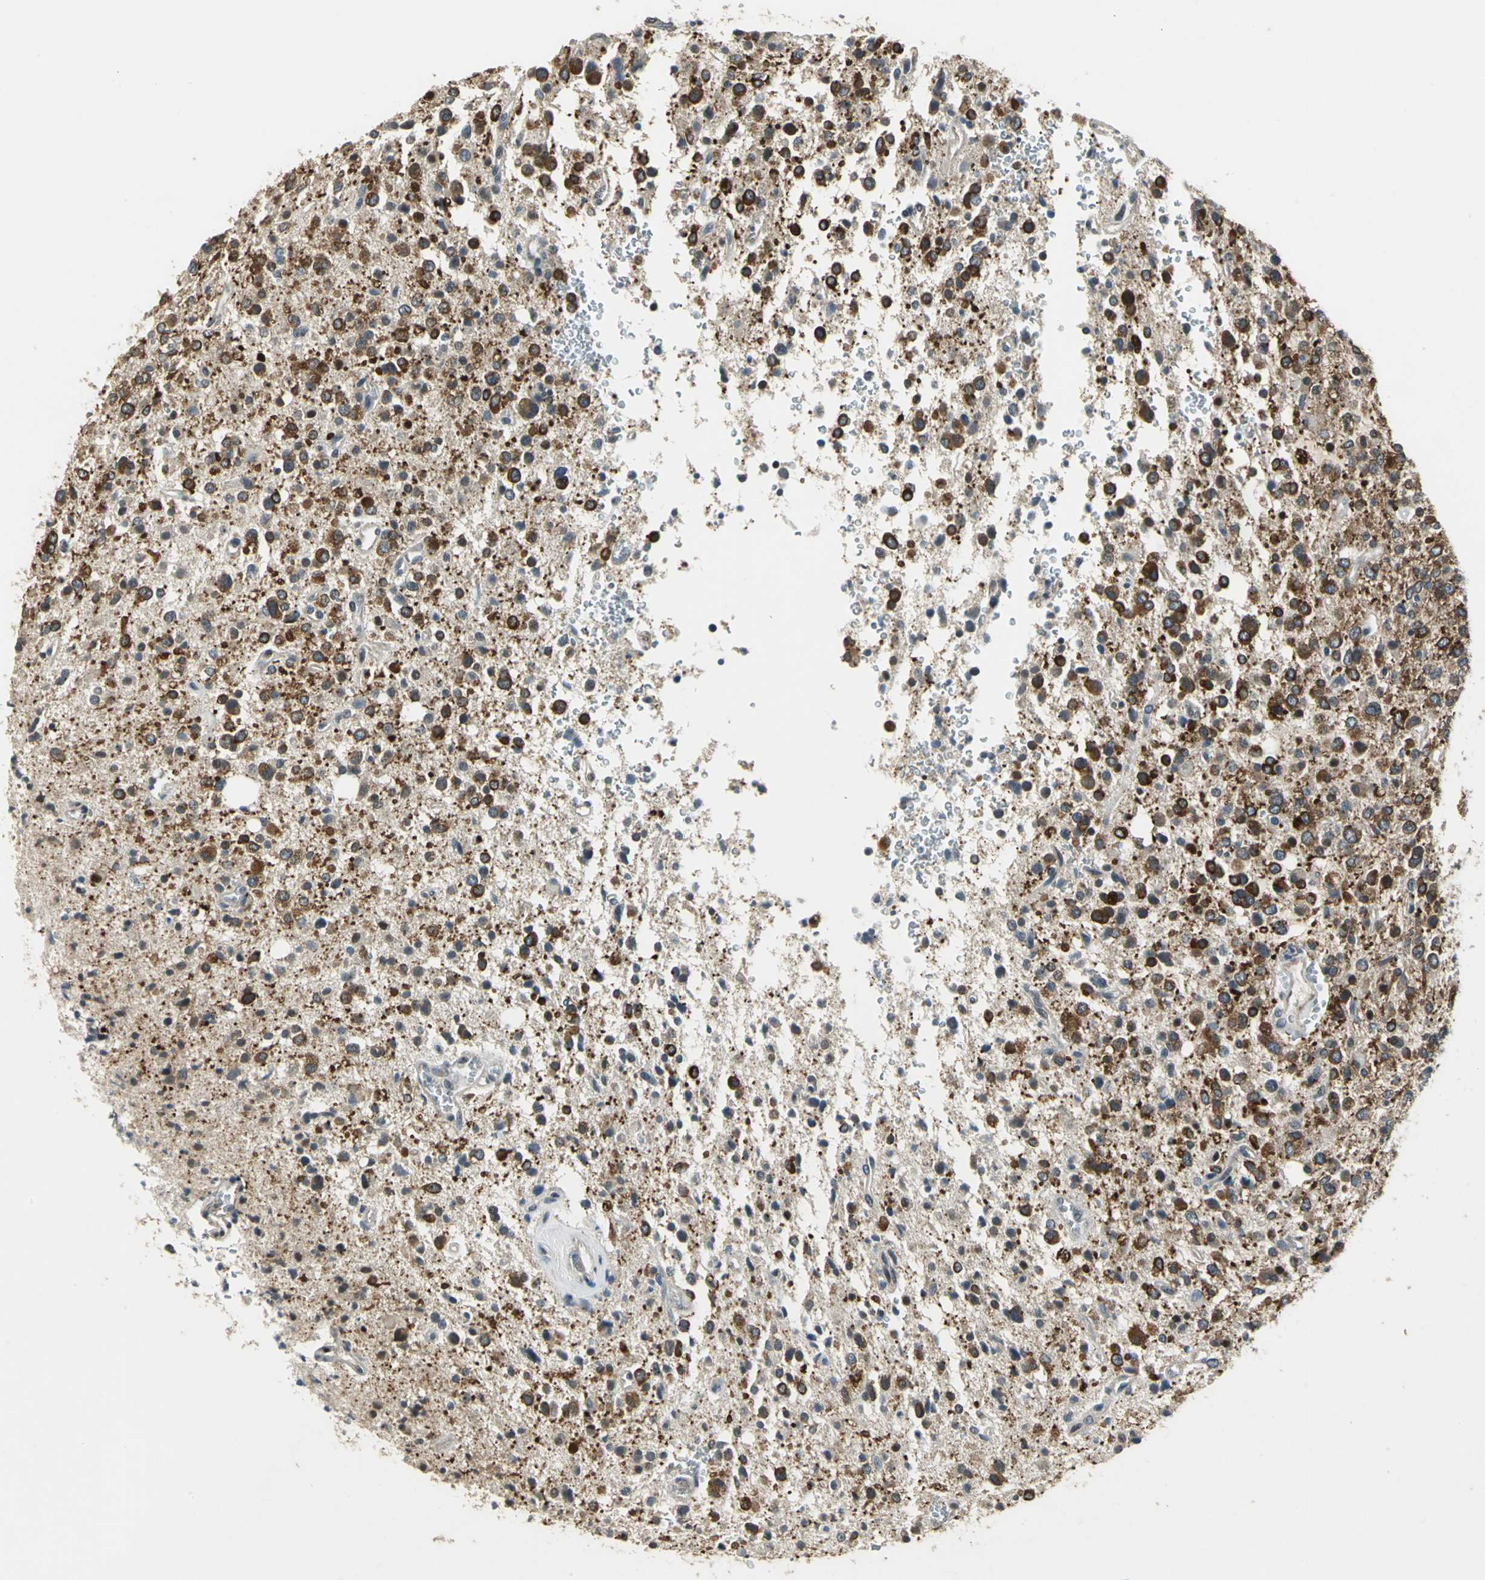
{"staining": {"intensity": "strong", "quantity": ">75%", "location": "cytoplasmic/membranous"}, "tissue": "glioma", "cell_type": "Tumor cells", "image_type": "cancer", "snomed": [{"axis": "morphology", "description": "Glioma, malignant, High grade"}, {"axis": "topography", "description": "Brain"}], "caption": "Immunohistochemical staining of human glioma displays high levels of strong cytoplasmic/membranous protein positivity in about >75% of tumor cells. The staining is performed using DAB (3,3'-diaminobenzidine) brown chromogen to label protein expression. The nuclei are counter-stained blue using hematoxylin.", "gene": "JADE3", "patient": {"sex": "male", "age": 47}}